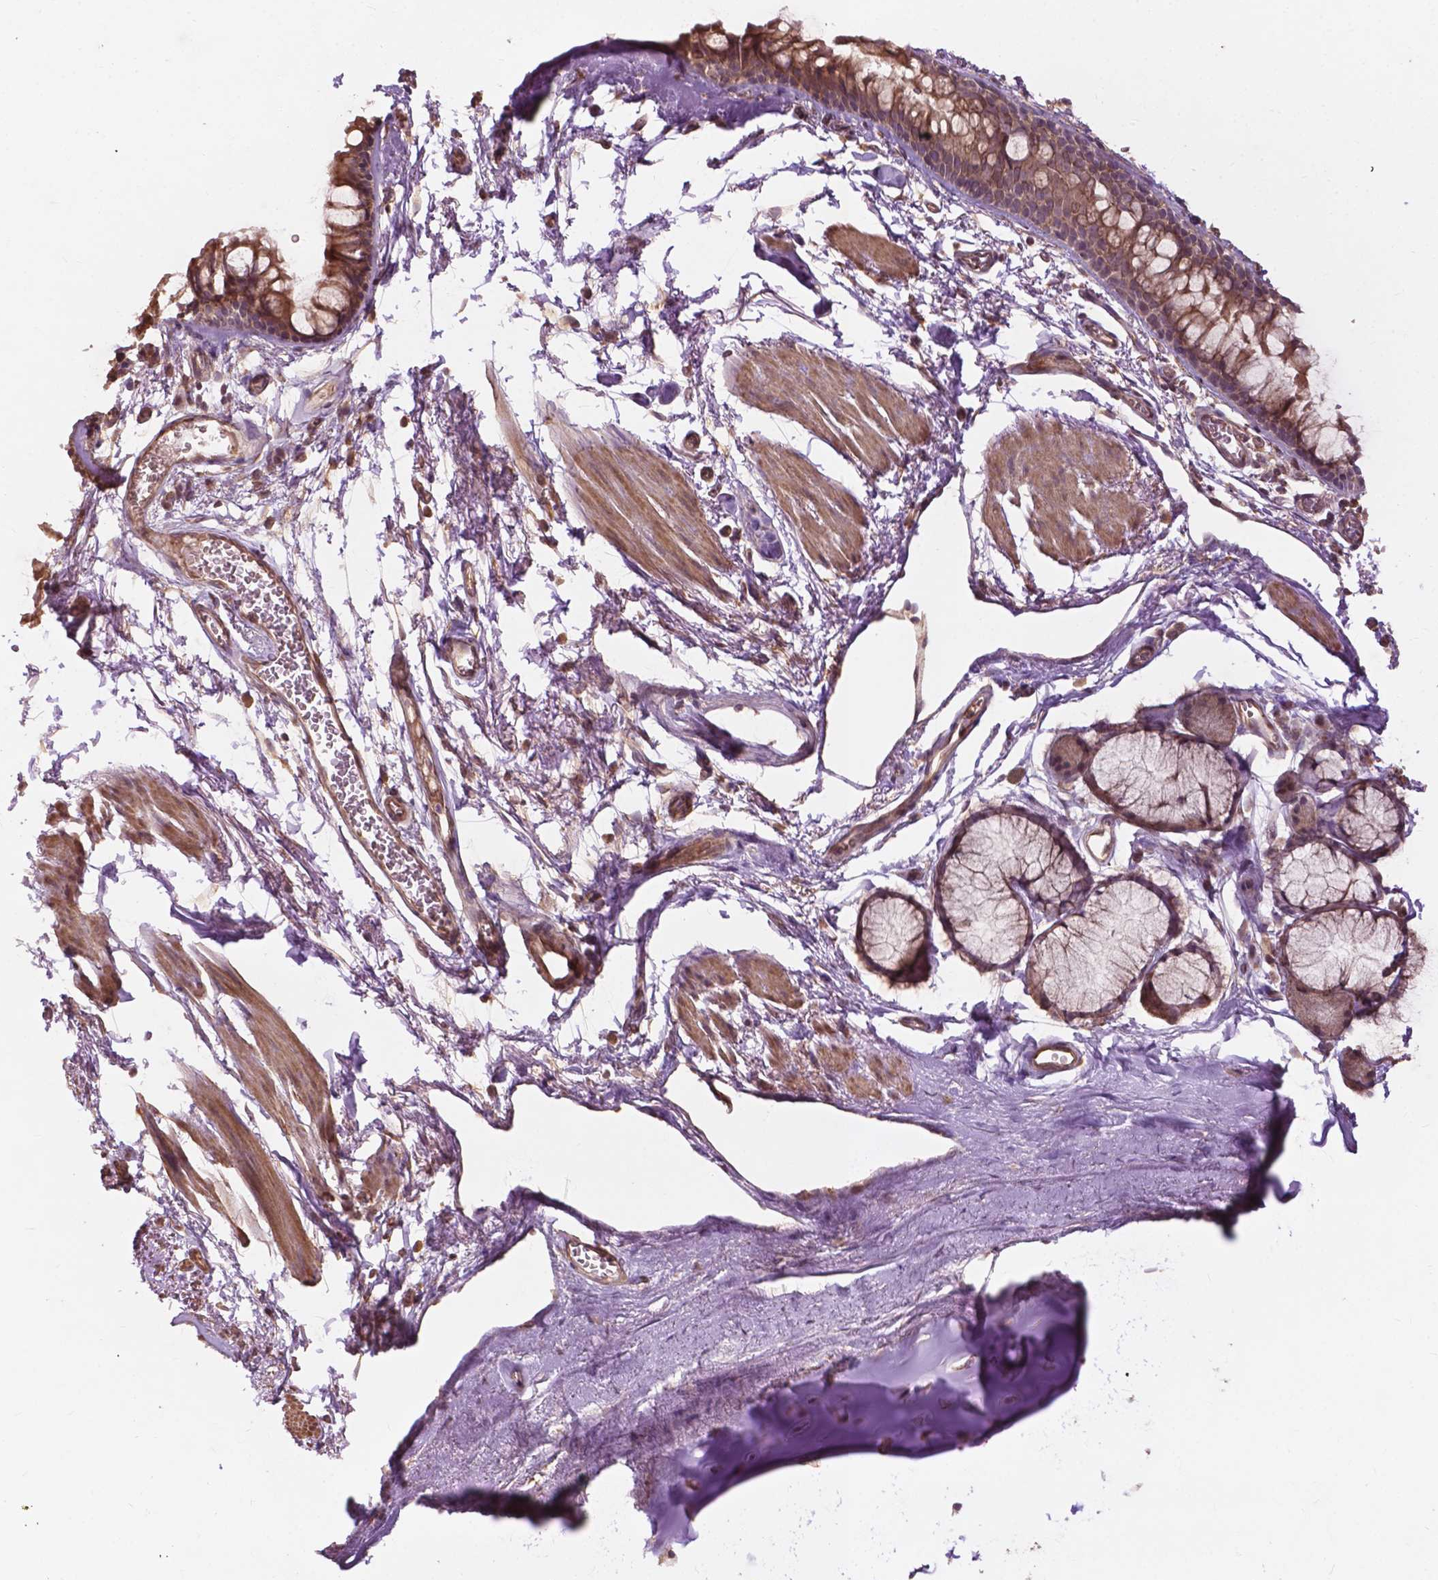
{"staining": {"intensity": "moderate", "quantity": "25%-75%", "location": "cytoplasmic/membranous"}, "tissue": "adipose tissue", "cell_type": "Adipocytes", "image_type": "normal", "snomed": [{"axis": "morphology", "description": "Normal tissue, NOS"}, {"axis": "topography", "description": "Cartilage tissue"}, {"axis": "topography", "description": "Bronchus"}], "caption": "Benign adipose tissue displays moderate cytoplasmic/membranous expression in about 25%-75% of adipocytes, visualized by immunohistochemistry. The staining was performed using DAB to visualize the protein expression in brown, while the nuclei were stained in blue with hematoxylin (Magnification: 20x).", "gene": "CDC42BPA", "patient": {"sex": "female", "age": 79}}